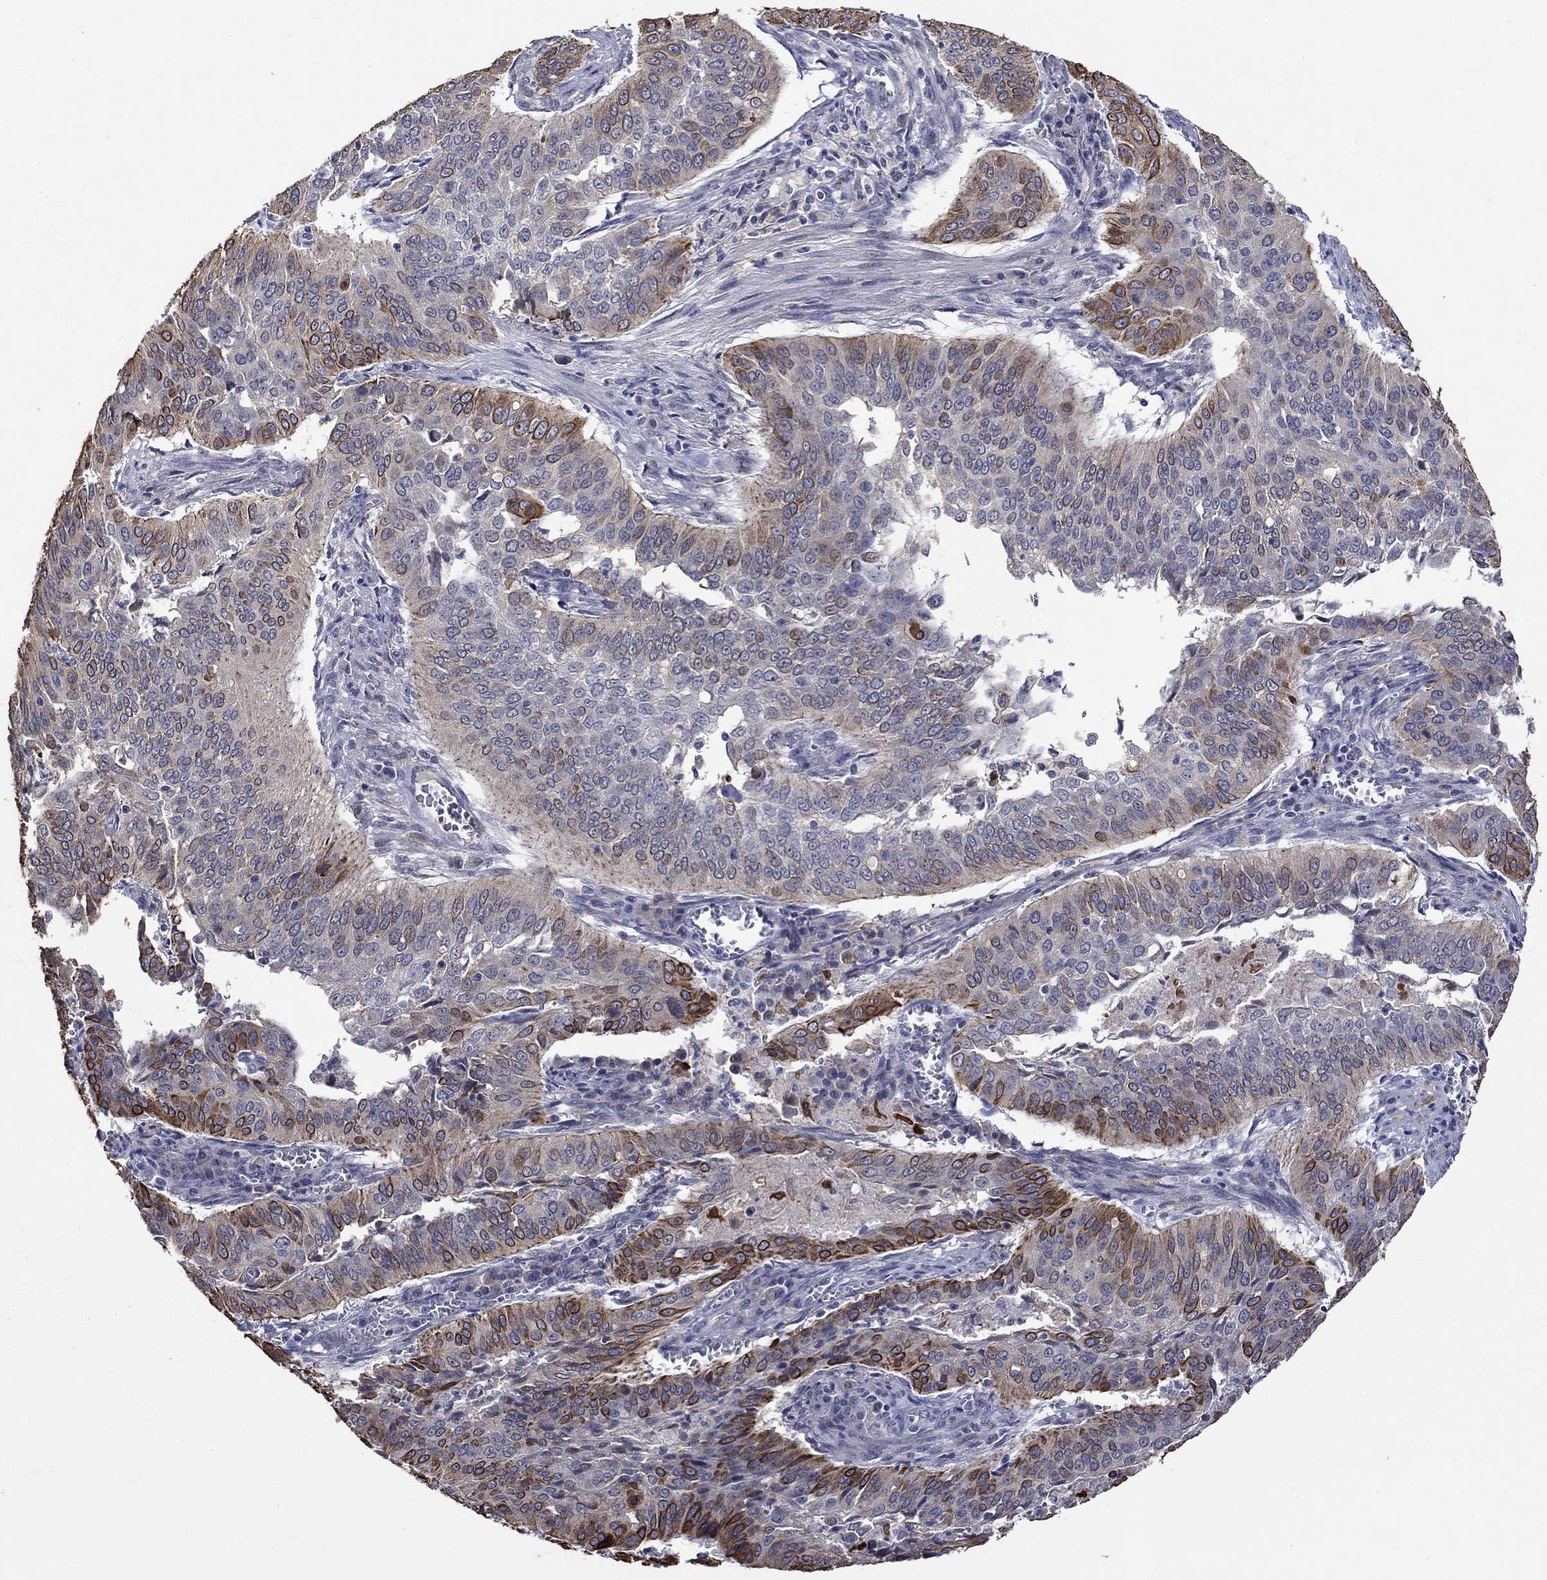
{"staining": {"intensity": "strong", "quantity": "<25%", "location": "cytoplasmic/membranous"}, "tissue": "cervical cancer", "cell_type": "Tumor cells", "image_type": "cancer", "snomed": [{"axis": "morphology", "description": "Squamous cell carcinoma, NOS"}, {"axis": "topography", "description": "Cervix"}], "caption": "The immunohistochemical stain highlights strong cytoplasmic/membranous staining in tumor cells of cervical squamous cell carcinoma tissue. (DAB IHC with brightfield microscopy, high magnification).", "gene": "DDX3Y", "patient": {"sex": "female", "age": 39}}